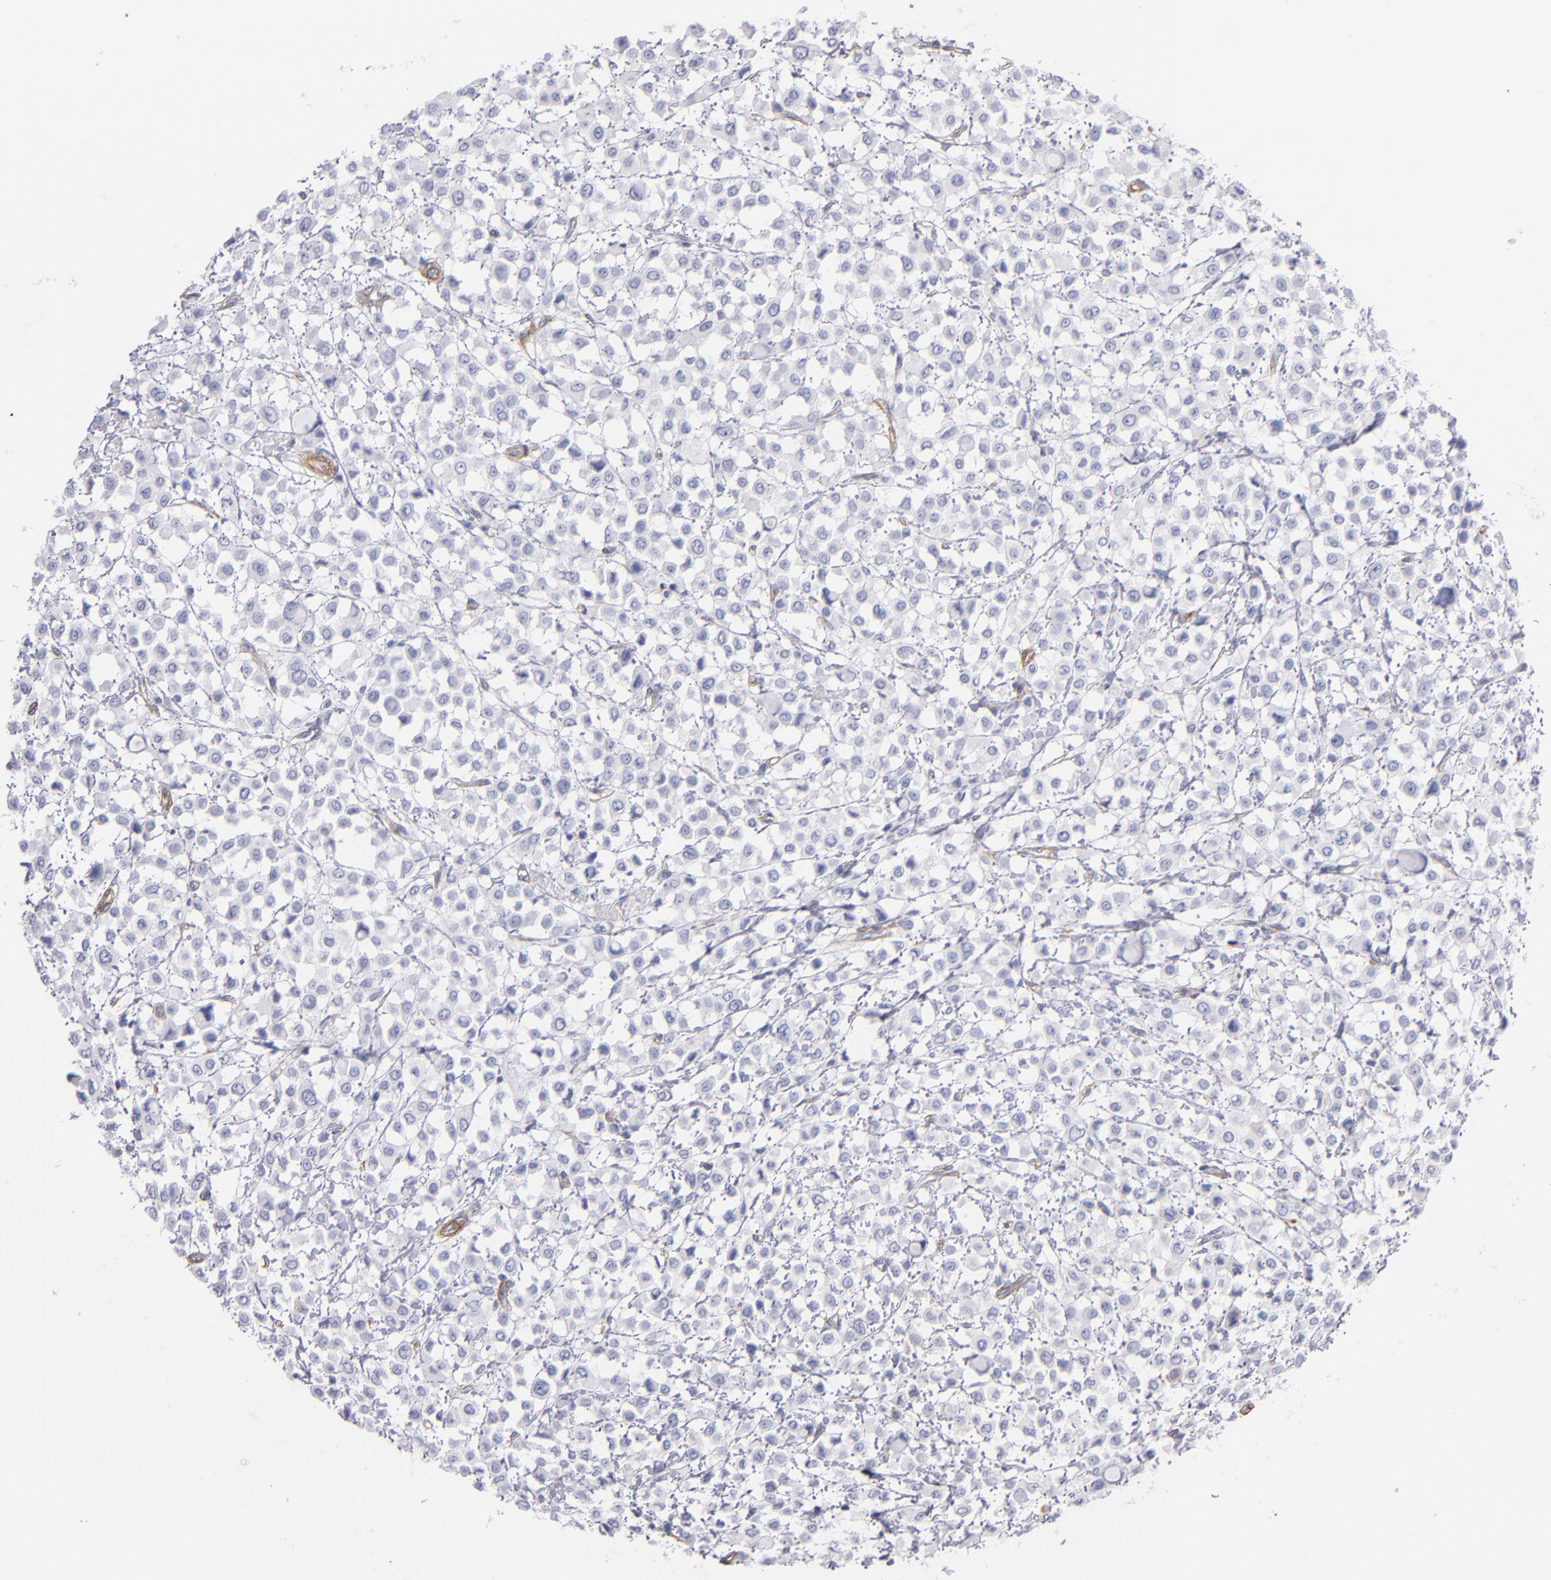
{"staining": {"intensity": "weak", "quantity": "<25%", "location": "cytoplasmic/membranous"}, "tissue": "breast cancer", "cell_type": "Tumor cells", "image_type": "cancer", "snomed": [{"axis": "morphology", "description": "Lobular carcinoma"}, {"axis": "topography", "description": "Breast"}], "caption": "IHC of breast cancer (lobular carcinoma) displays no expression in tumor cells.", "gene": "LAMC1", "patient": {"sex": "female", "age": 85}}